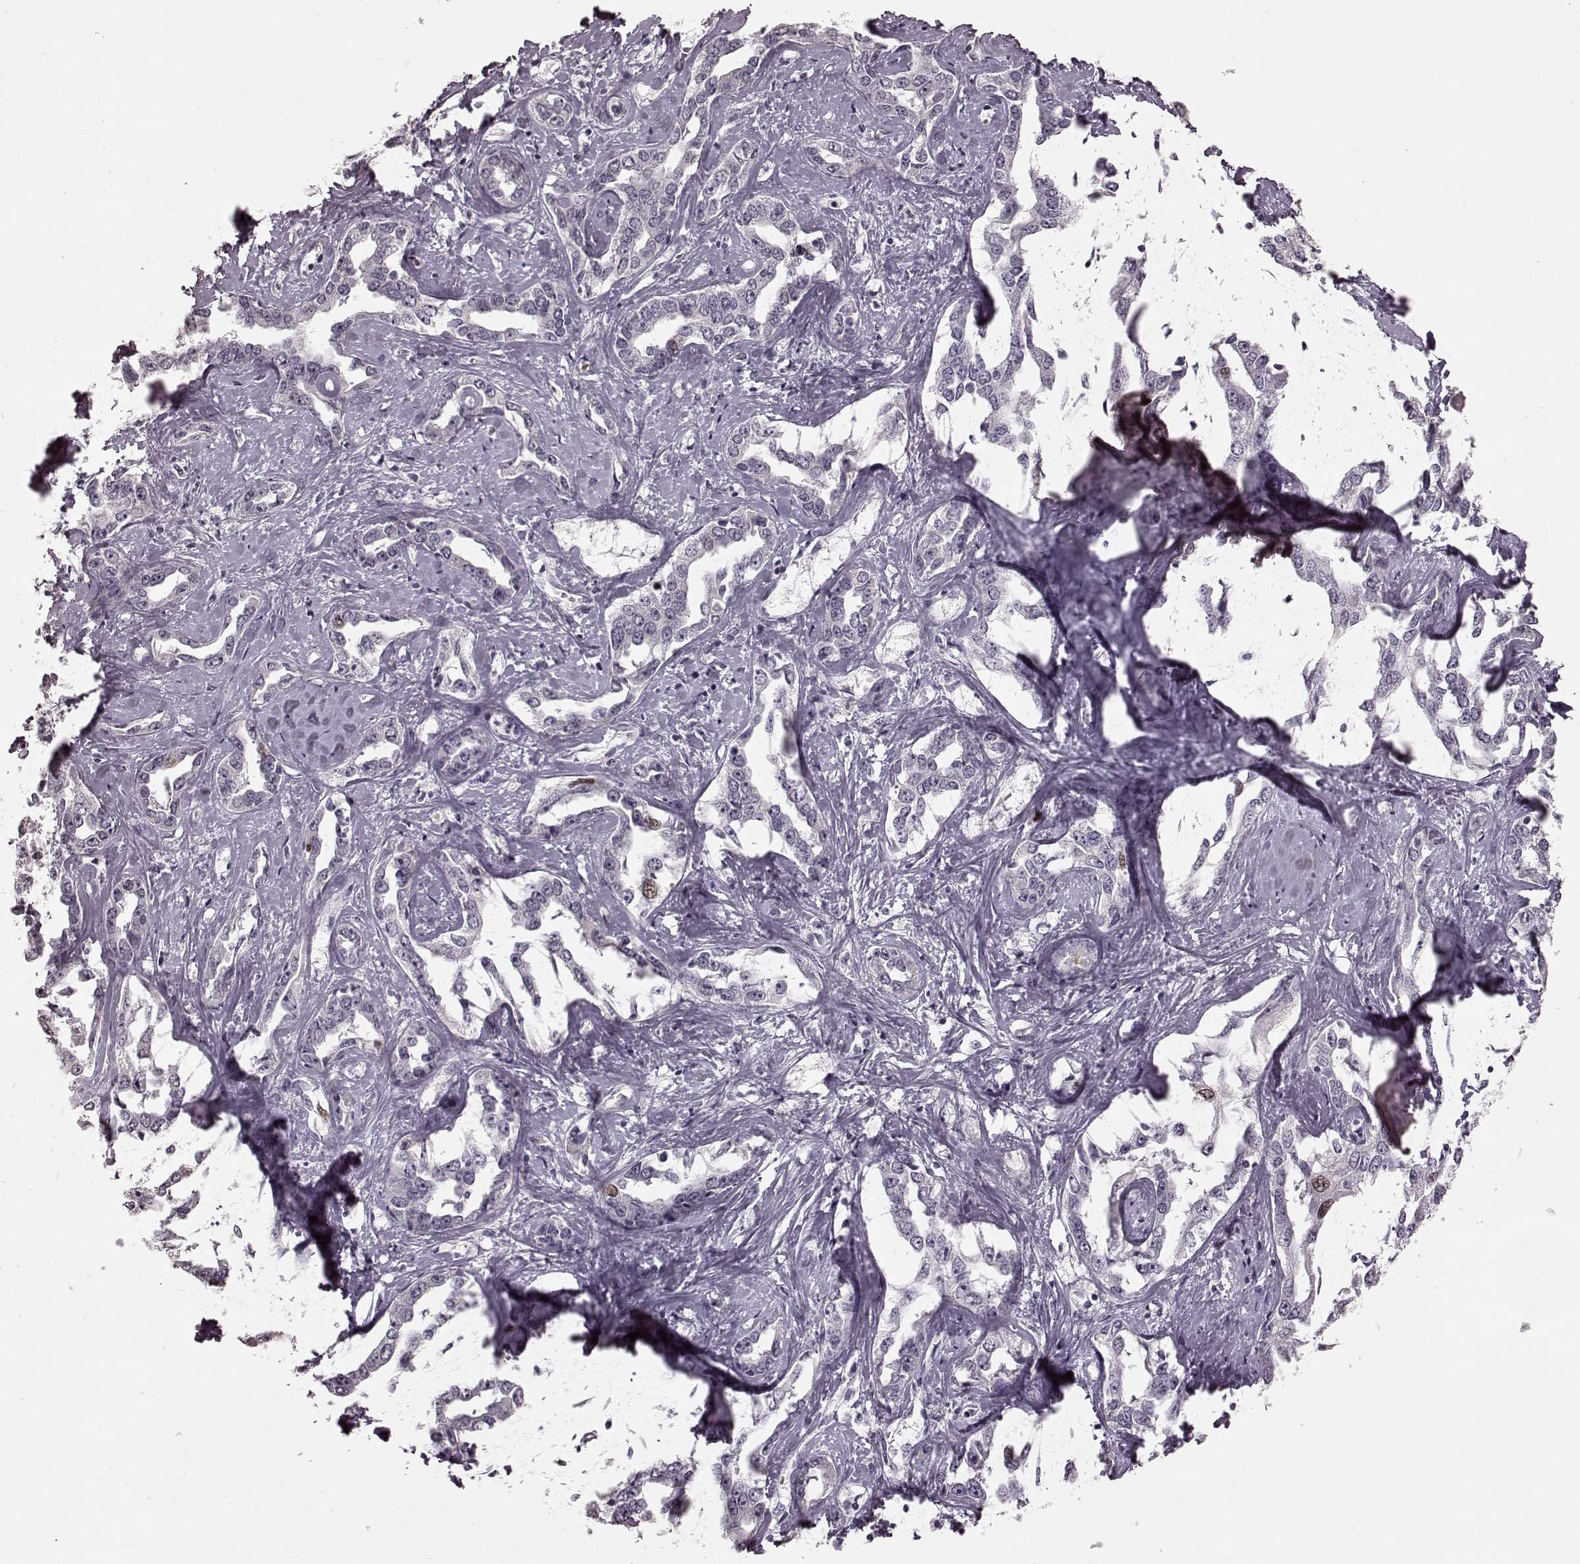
{"staining": {"intensity": "weak", "quantity": "<25%", "location": "nuclear"}, "tissue": "liver cancer", "cell_type": "Tumor cells", "image_type": "cancer", "snomed": [{"axis": "morphology", "description": "Cholangiocarcinoma"}, {"axis": "topography", "description": "Liver"}], "caption": "This is a image of immunohistochemistry (IHC) staining of liver cholangiocarcinoma, which shows no positivity in tumor cells.", "gene": "CCNA2", "patient": {"sex": "male", "age": 59}}